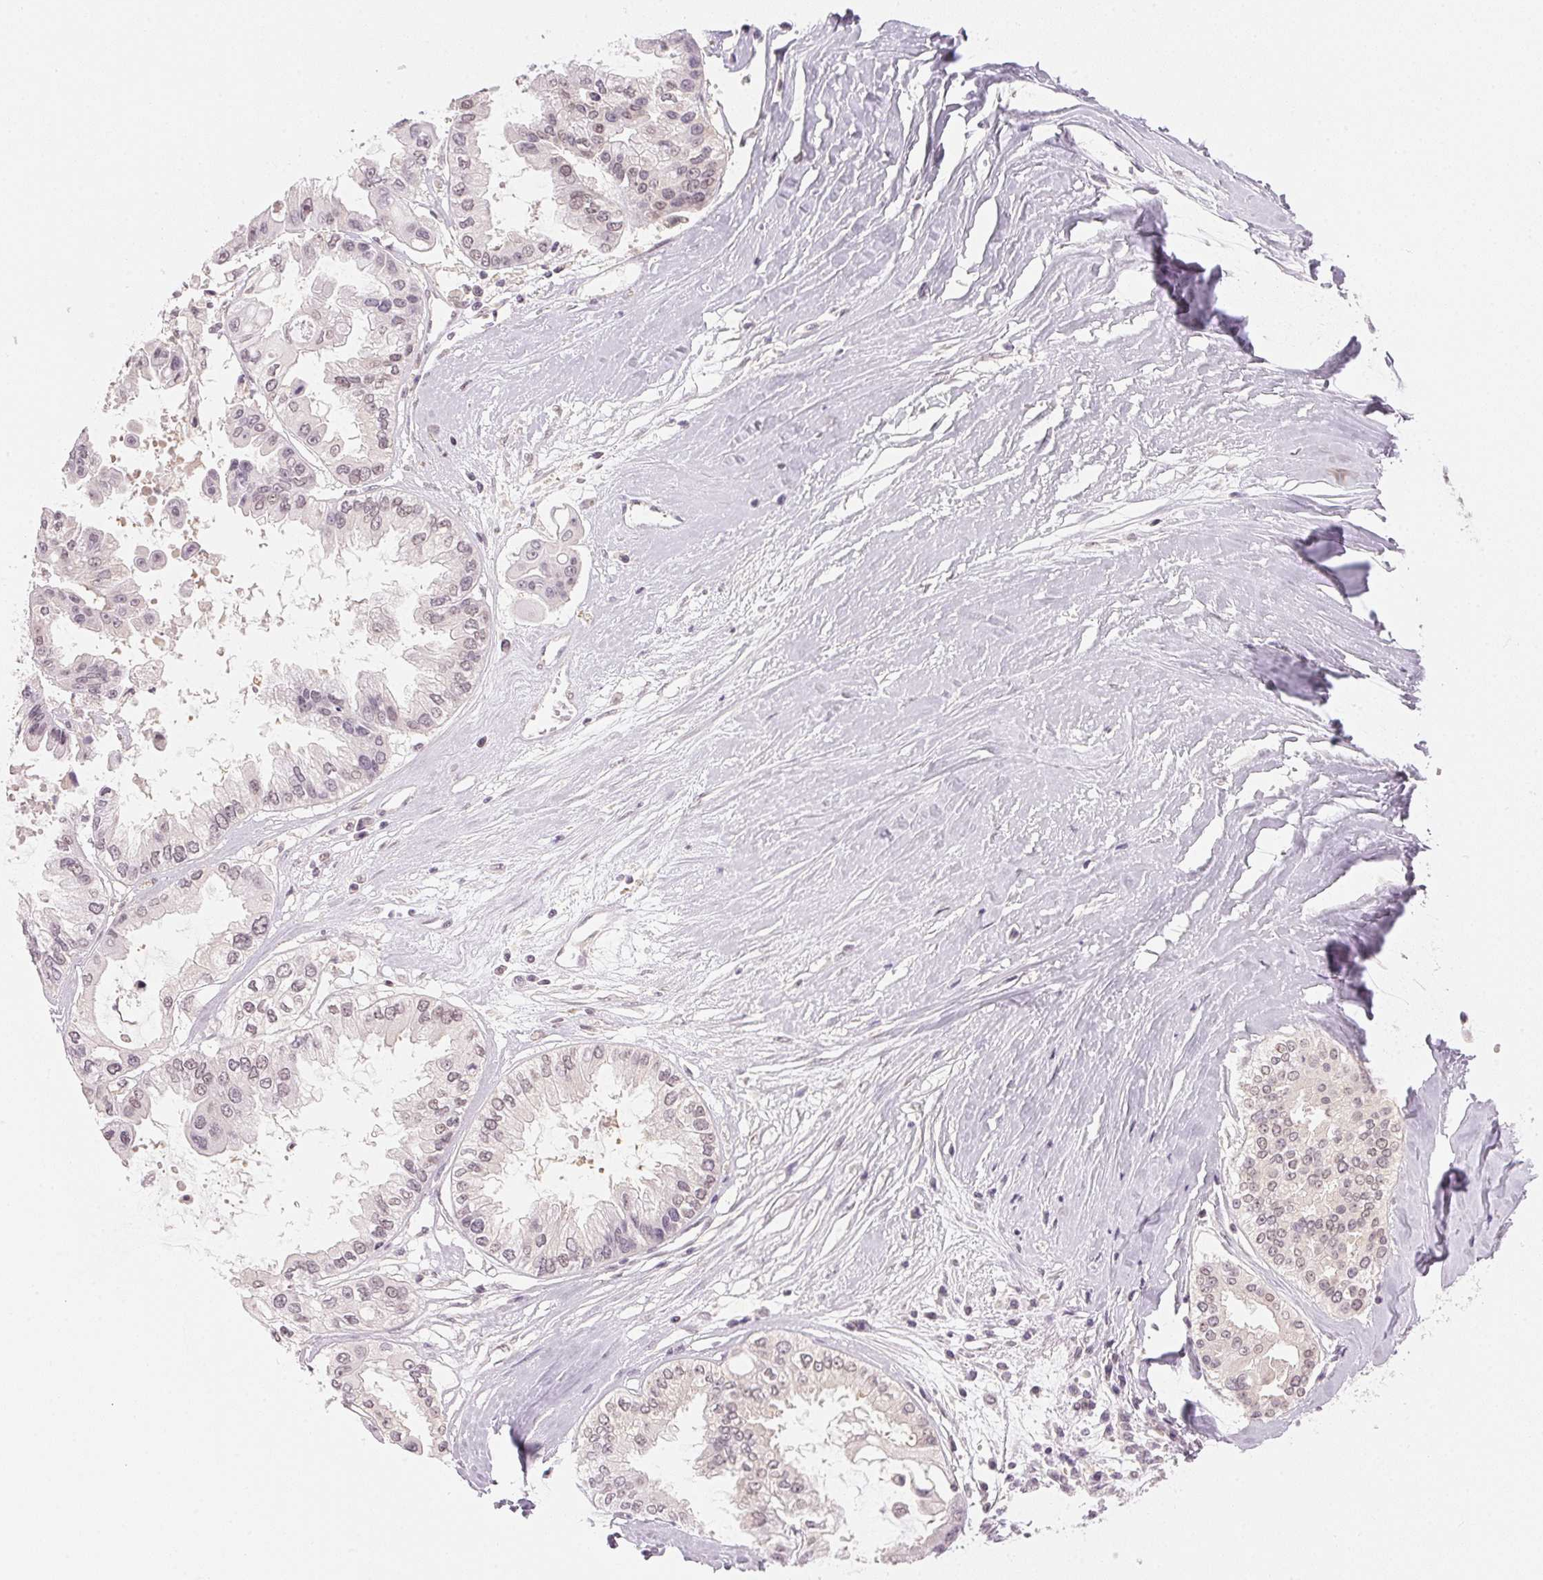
{"staining": {"intensity": "weak", "quantity": "25%-75%", "location": "nuclear"}, "tissue": "ovarian cancer", "cell_type": "Tumor cells", "image_type": "cancer", "snomed": [{"axis": "morphology", "description": "Cystadenocarcinoma, serous, NOS"}, {"axis": "topography", "description": "Ovary"}], "caption": "This photomicrograph exhibits immunohistochemistry staining of human ovarian cancer (serous cystadenocarcinoma), with low weak nuclear staining in approximately 25%-75% of tumor cells.", "gene": "KPRP", "patient": {"sex": "female", "age": 56}}